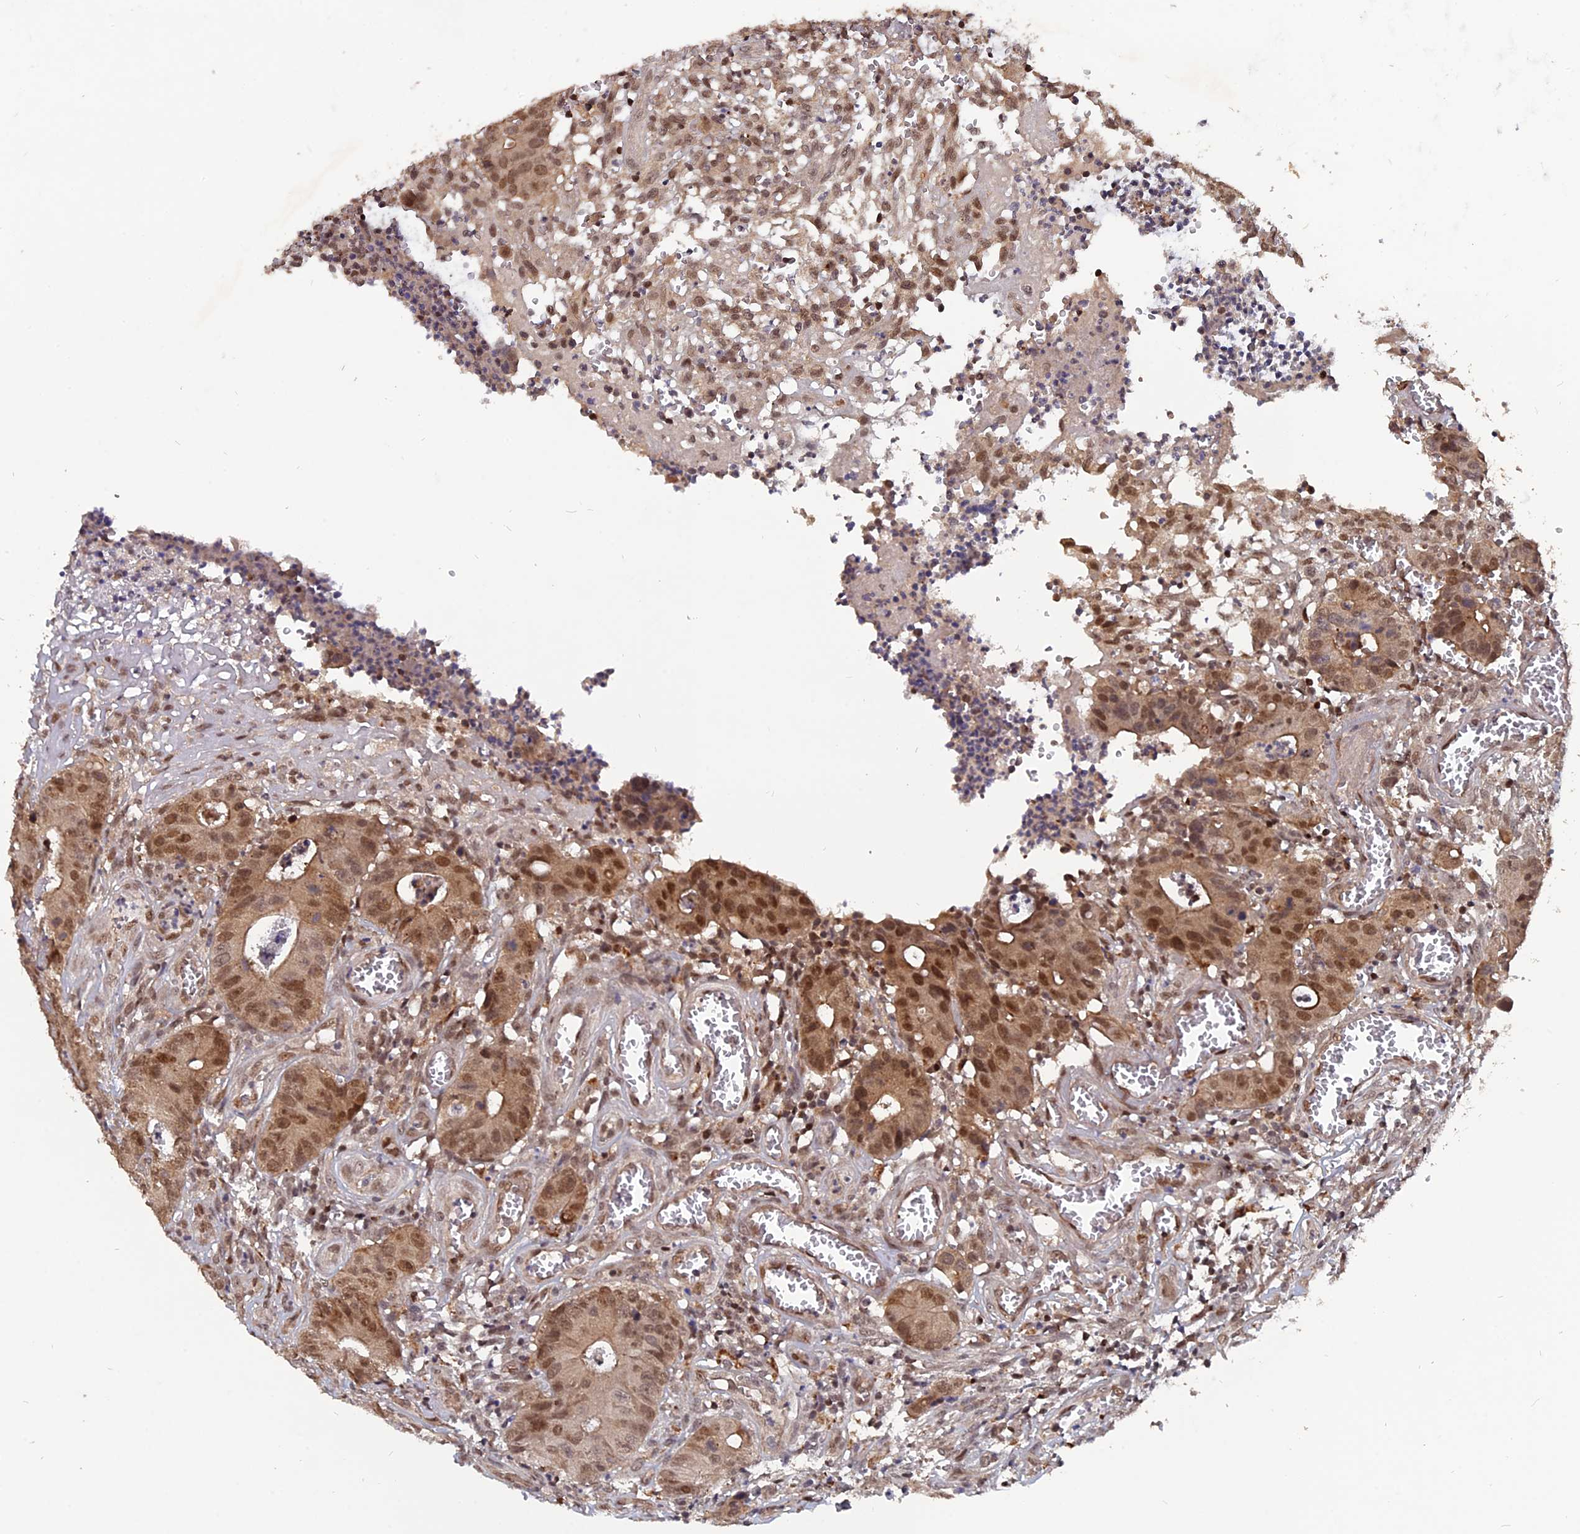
{"staining": {"intensity": "moderate", "quantity": ">75%", "location": "cytoplasmic/membranous,nuclear"}, "tissue": "colorectal cancer", "cell_type": "Tumor cells", "image_type": "cancer", "snomed": [{"axis": "morphology", "description": "Adenocarcinoma, NOS"}, {"axis": "topography", "description": "Colon"}], "caption": "Immunohistochemistry (IHC) (DAB) staining of human colorectal adenocarcinoma demonstrates moderate cytoplasmic/membranous and nuclear protein staining in about >75% of tumor cells.", "gene": "NOSIP", "patient": {"sex": "female", "age": 57}}